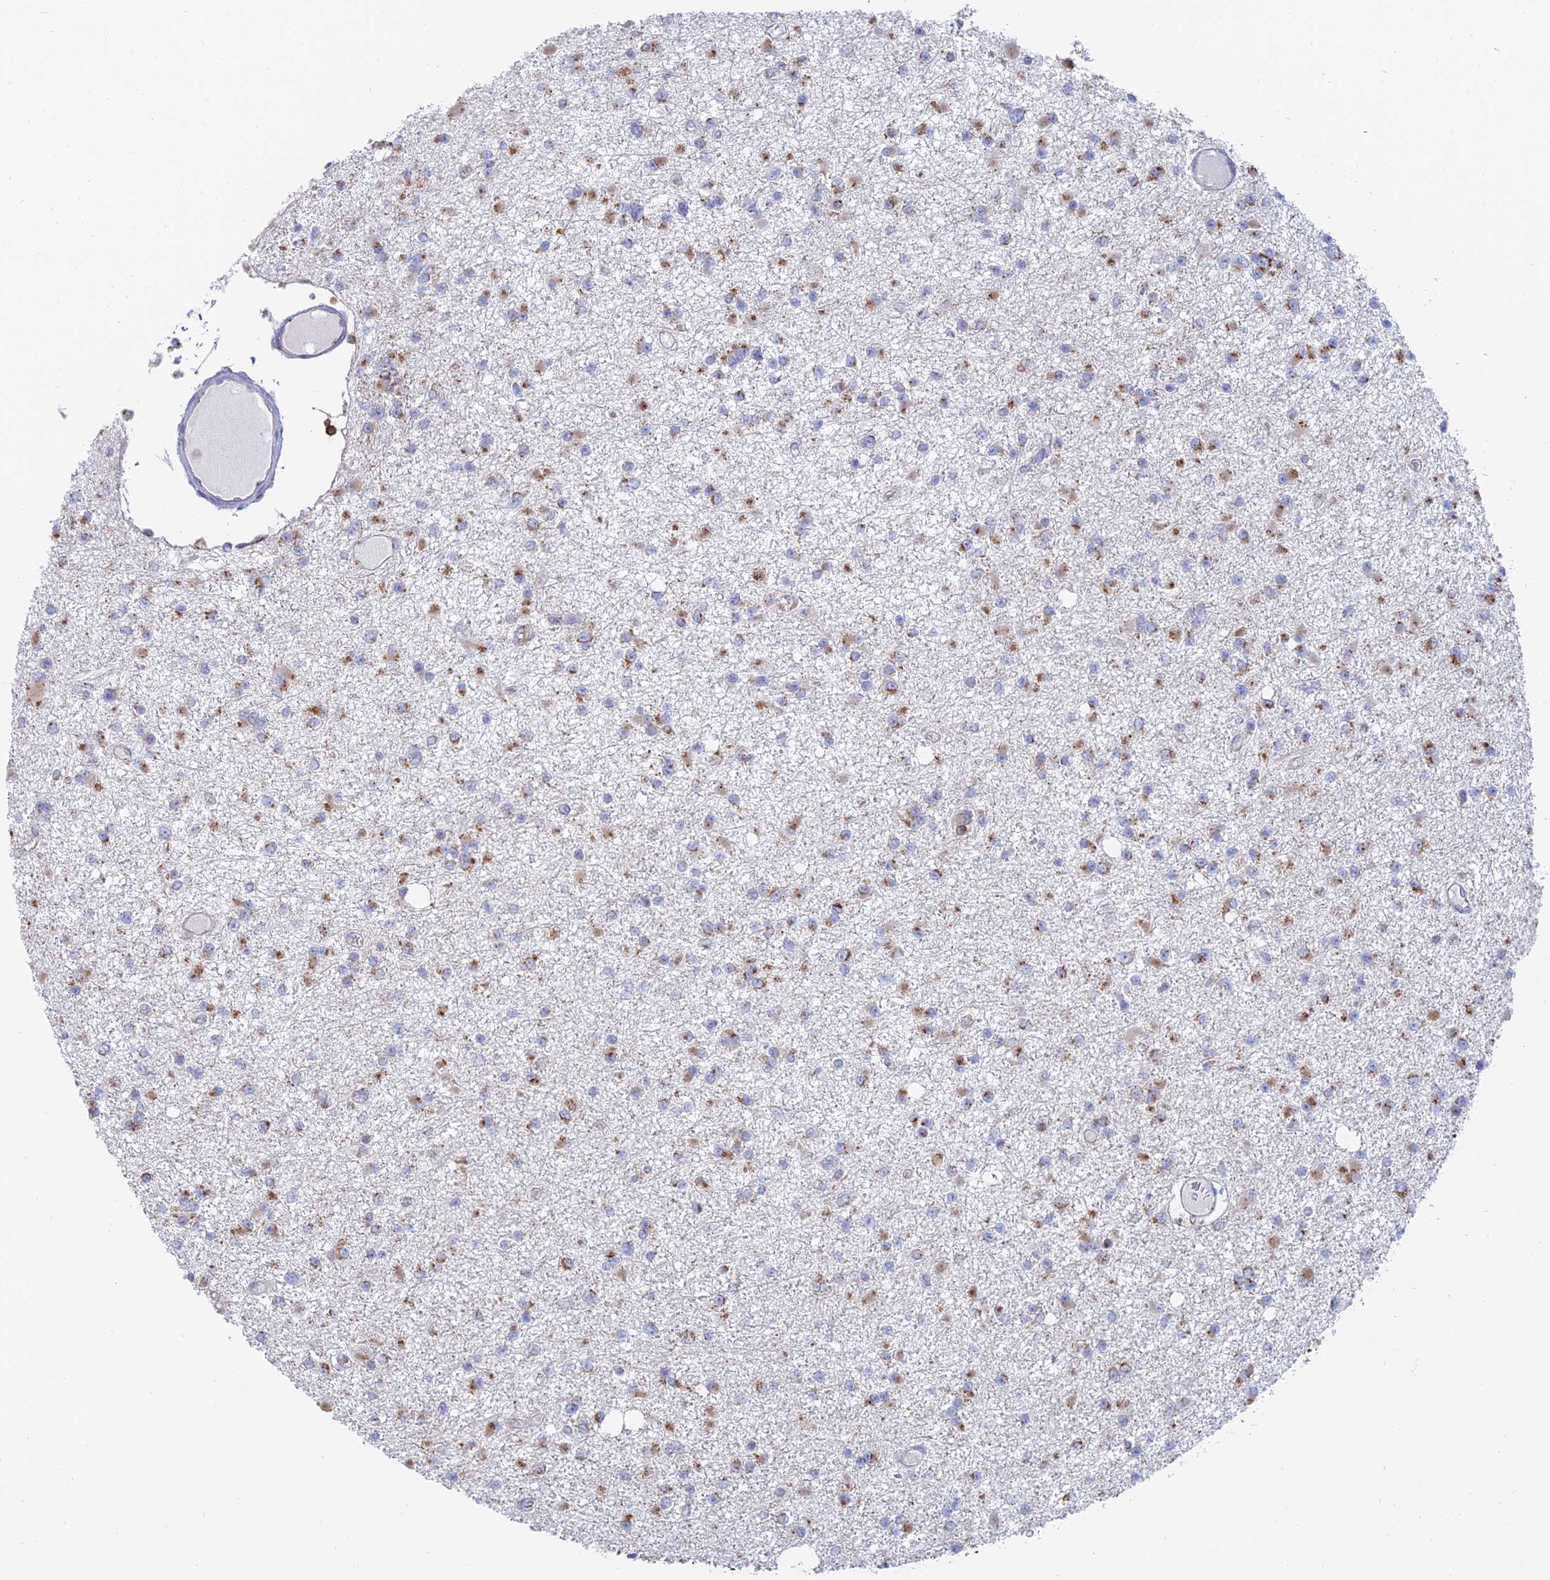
{"staining": {"intensity": "moderate", "quantity": "25%-75%", "location": "cytoplasmic/membranous"}, "tissue": "glioma", "cell_type": "Tumor cells", "image_type": "cancer", "snomed": [{"axis": "morphology", "description": "Glioma, malignant, Low grade"}, {"axis": "topography", "description": "Brain"}], "caption": "Immunohistochemistry (IHC) micrograph of neoplastic tissue: human malignant glioma (low-grade) stained using IHC reveals medium levels of moderate protein expression localized specifically in the cytoplasmic/membranous of tumor cells, appearing as a cytoplasmic/membranous brown color.", "gene": "HS2ST1", "patient": {"sex": "female", "age": 22}}